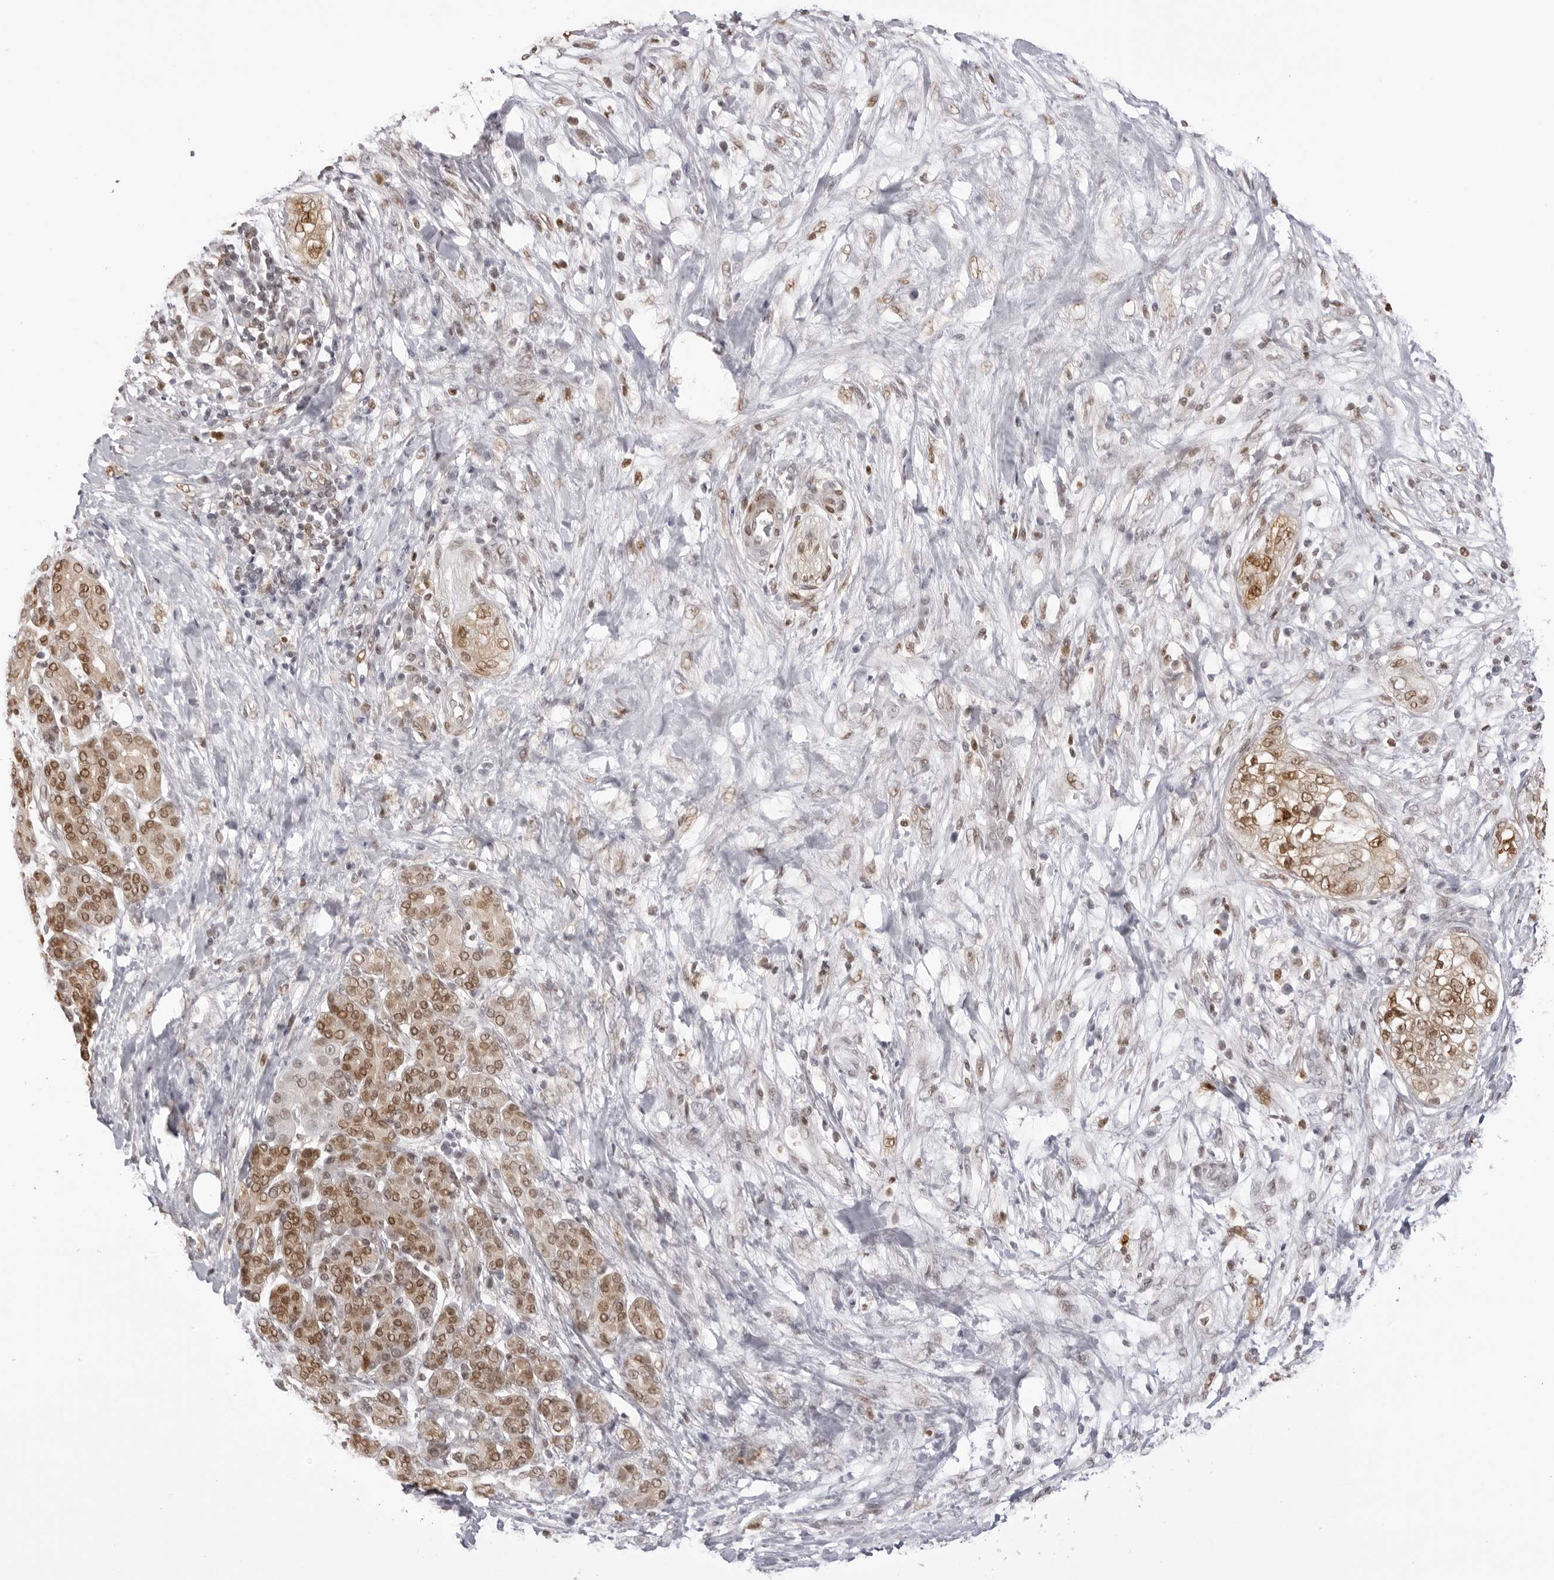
{"staining": {"intensity": "moderate", "quantity": ">75%", "location": "cytoplasmic/membranous,nuclear"}, "tissue": "pancreatic cancer", "cell_type": "Tumor cells", "image_type": "cancer", "snomed": [{"axis": "morphology", "description": "Adenocarcinoma, NOS"}, {"axis": "topography", "description": "Pancreas"}], "caption": "High-magnification brightfield microscopy of adenocarcinoma (pancreatic) stained with DAB (3,3'-diaminobenzidine) (brown) and counterstained with hematoxylin (blue). tumor cells exhibit moderate cytoplasmic/membranous and nuclear expression is present in about>75% of cells.", "gene": "HSPA4", "patient": {"sex": "male", "age": 72}}